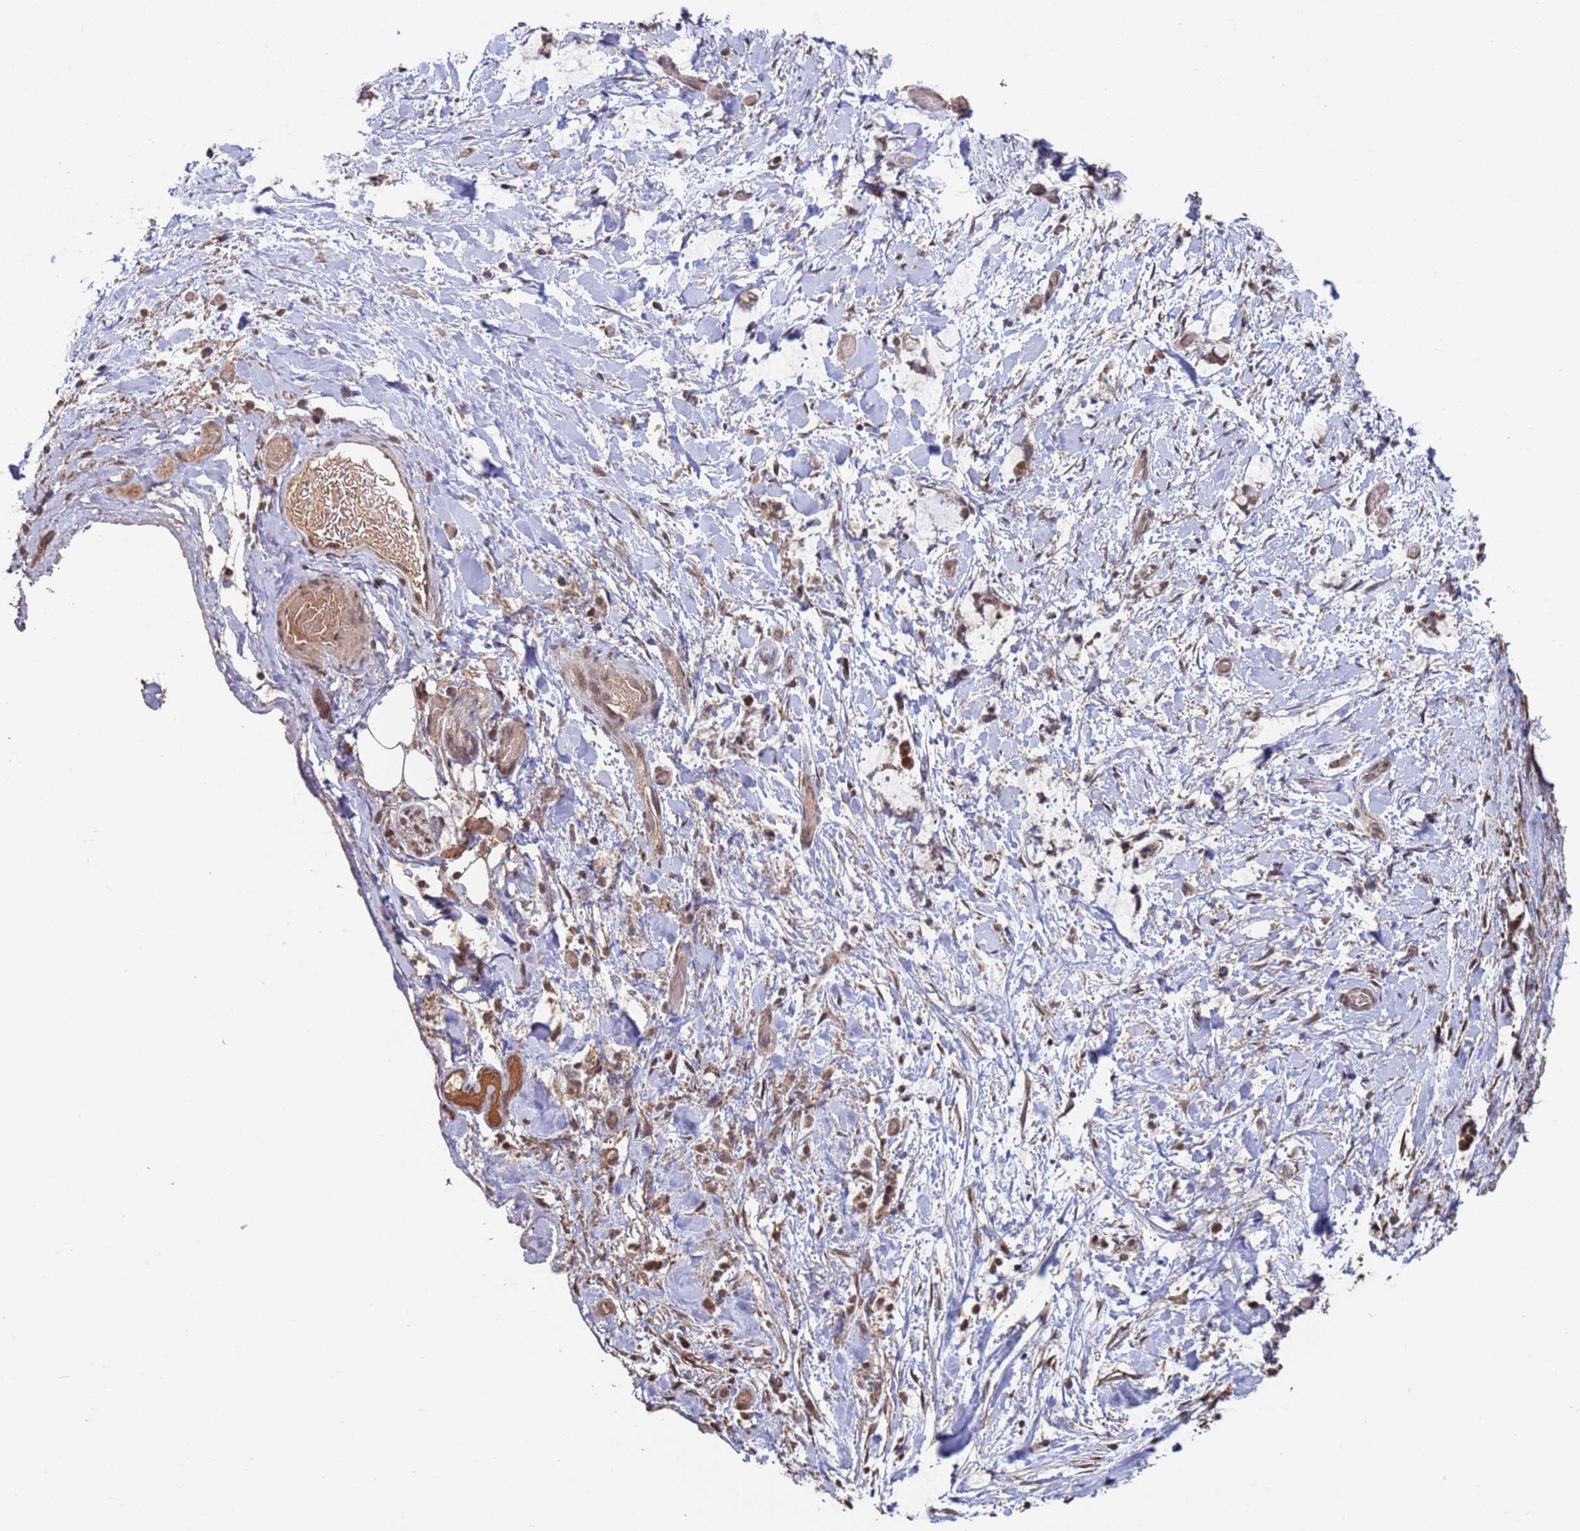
{"staining": {"intensity": "weak", "quantity": "25%-75%", "location": "cytoplasmic/membranous,nuclear"}, "tissue": "smooth muscle", "cell_type": "Smooth muscle cells", "image_type": "normal", "snomed": [{"axis": "morphology", "description": "Normal tissue, NOS"}, {"axis": "morphology", "description": "Adenocarcinoma, NOS"}, {"axis": "topography", "description": "Colon"}, {"axis": "topography", "description": "Peripheral nerve tissue"}], "caption": "The histopathology image reveals immunohistochemical staining of benign smooth muscle. There is weak cytoplasmic/membranous,nuclear expression is present in approximately 25%-75% of smooth muscle cells.", "gene": "PRR7", "patient": {"sex": "male", "age": 14}}